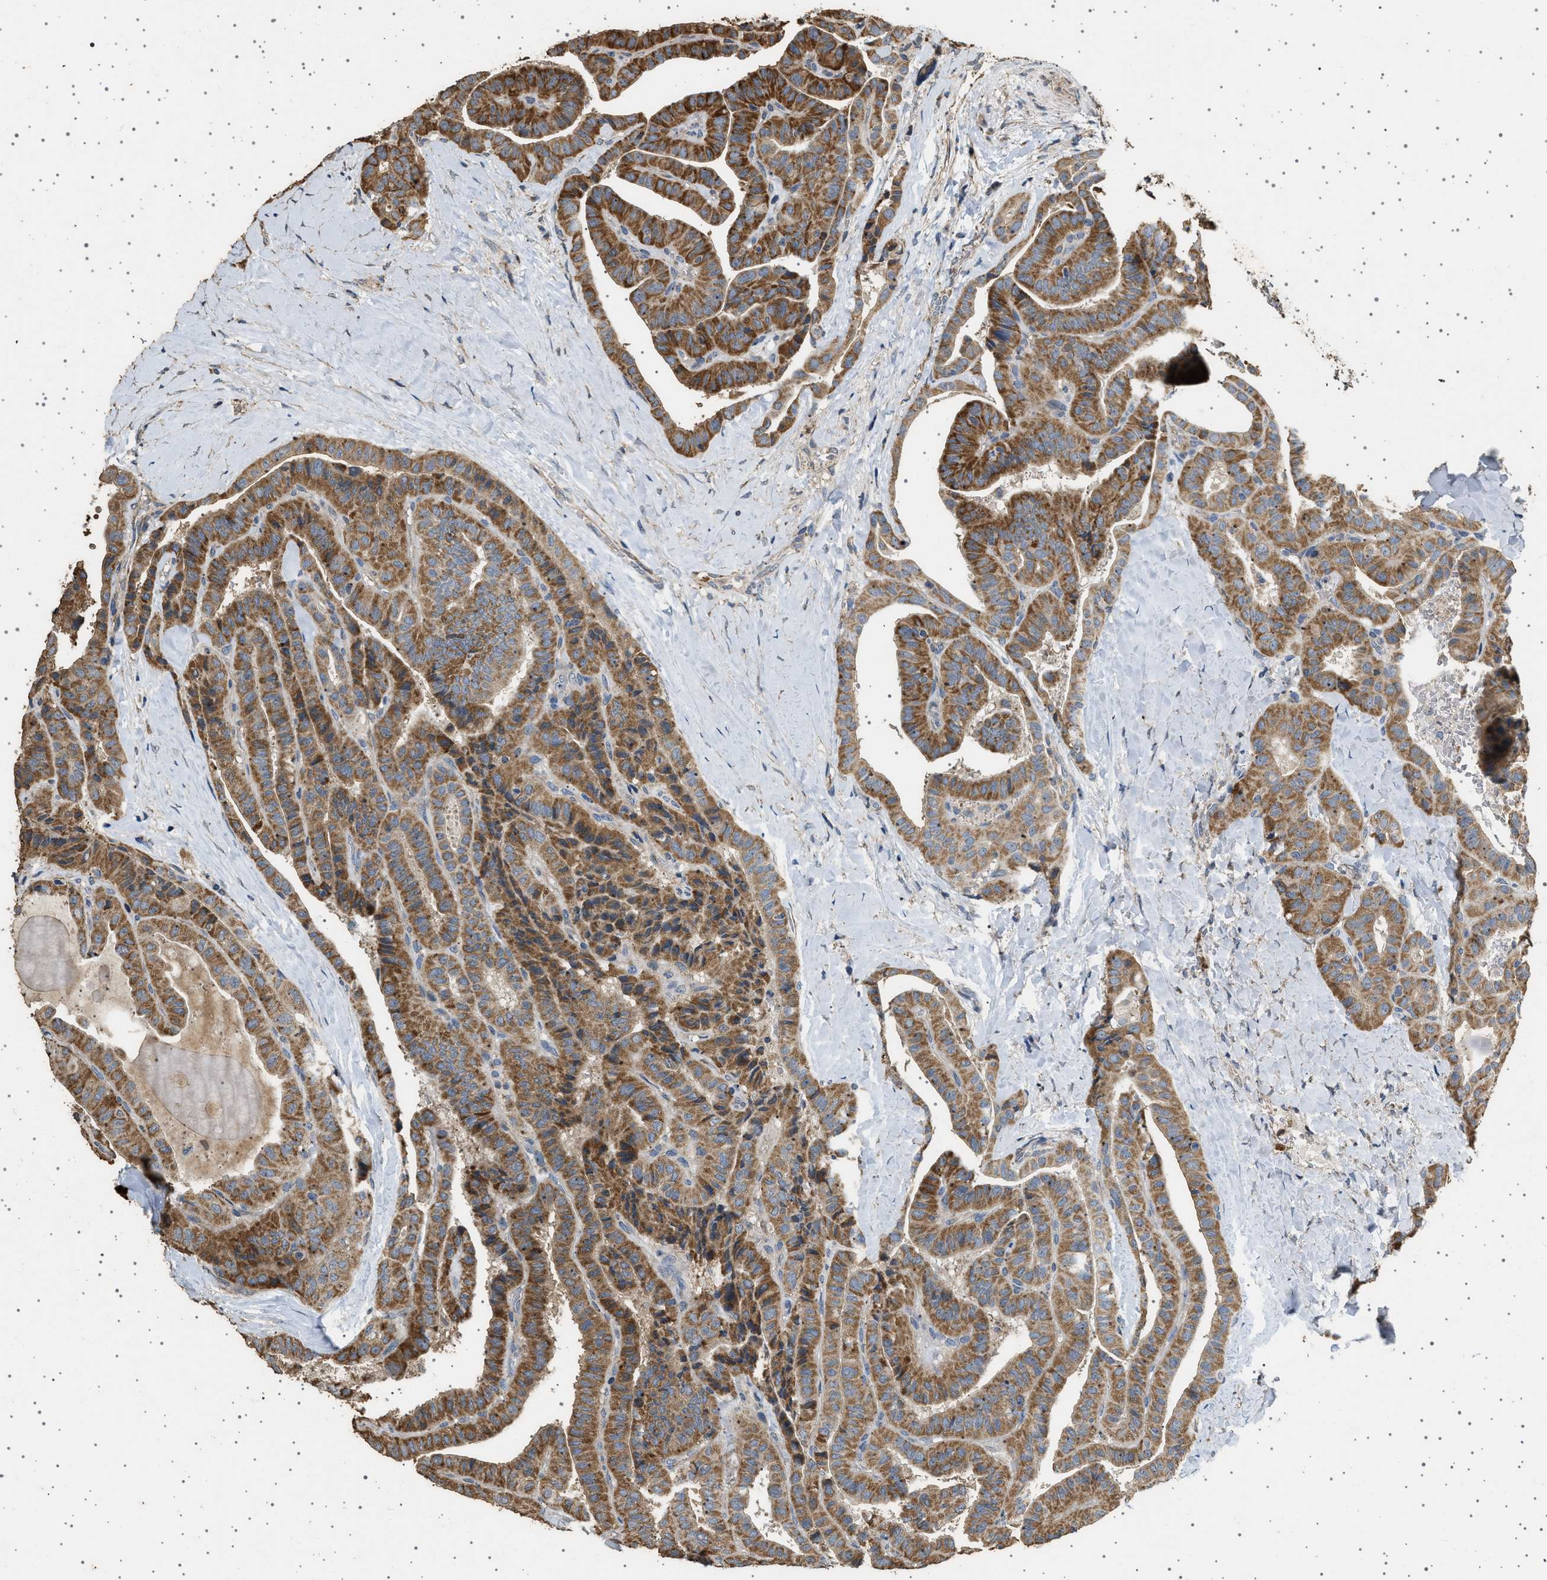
{"staining": {"intensity": "moderate", "quantity": ">75%", "location": "cytoplasmic/membranous"}, "tissue": "thyroid cancer", "cell_type": "Tumor cells", "image_type": "cancer", "snomed": [{"axis": "morphology", "description": "Papillary adenocarcinoma, NOS"}, {"axis": "topography", "description": "Thyroid gland"}], "caption": "Immunohistochemical staining of human thyroid cancer shows moderate cytoplasmic/membranous protein positivity in approximately >75% of tumor cells.", "gene": "KCNA4", "patient": {"sex": "male", "age": 77}}